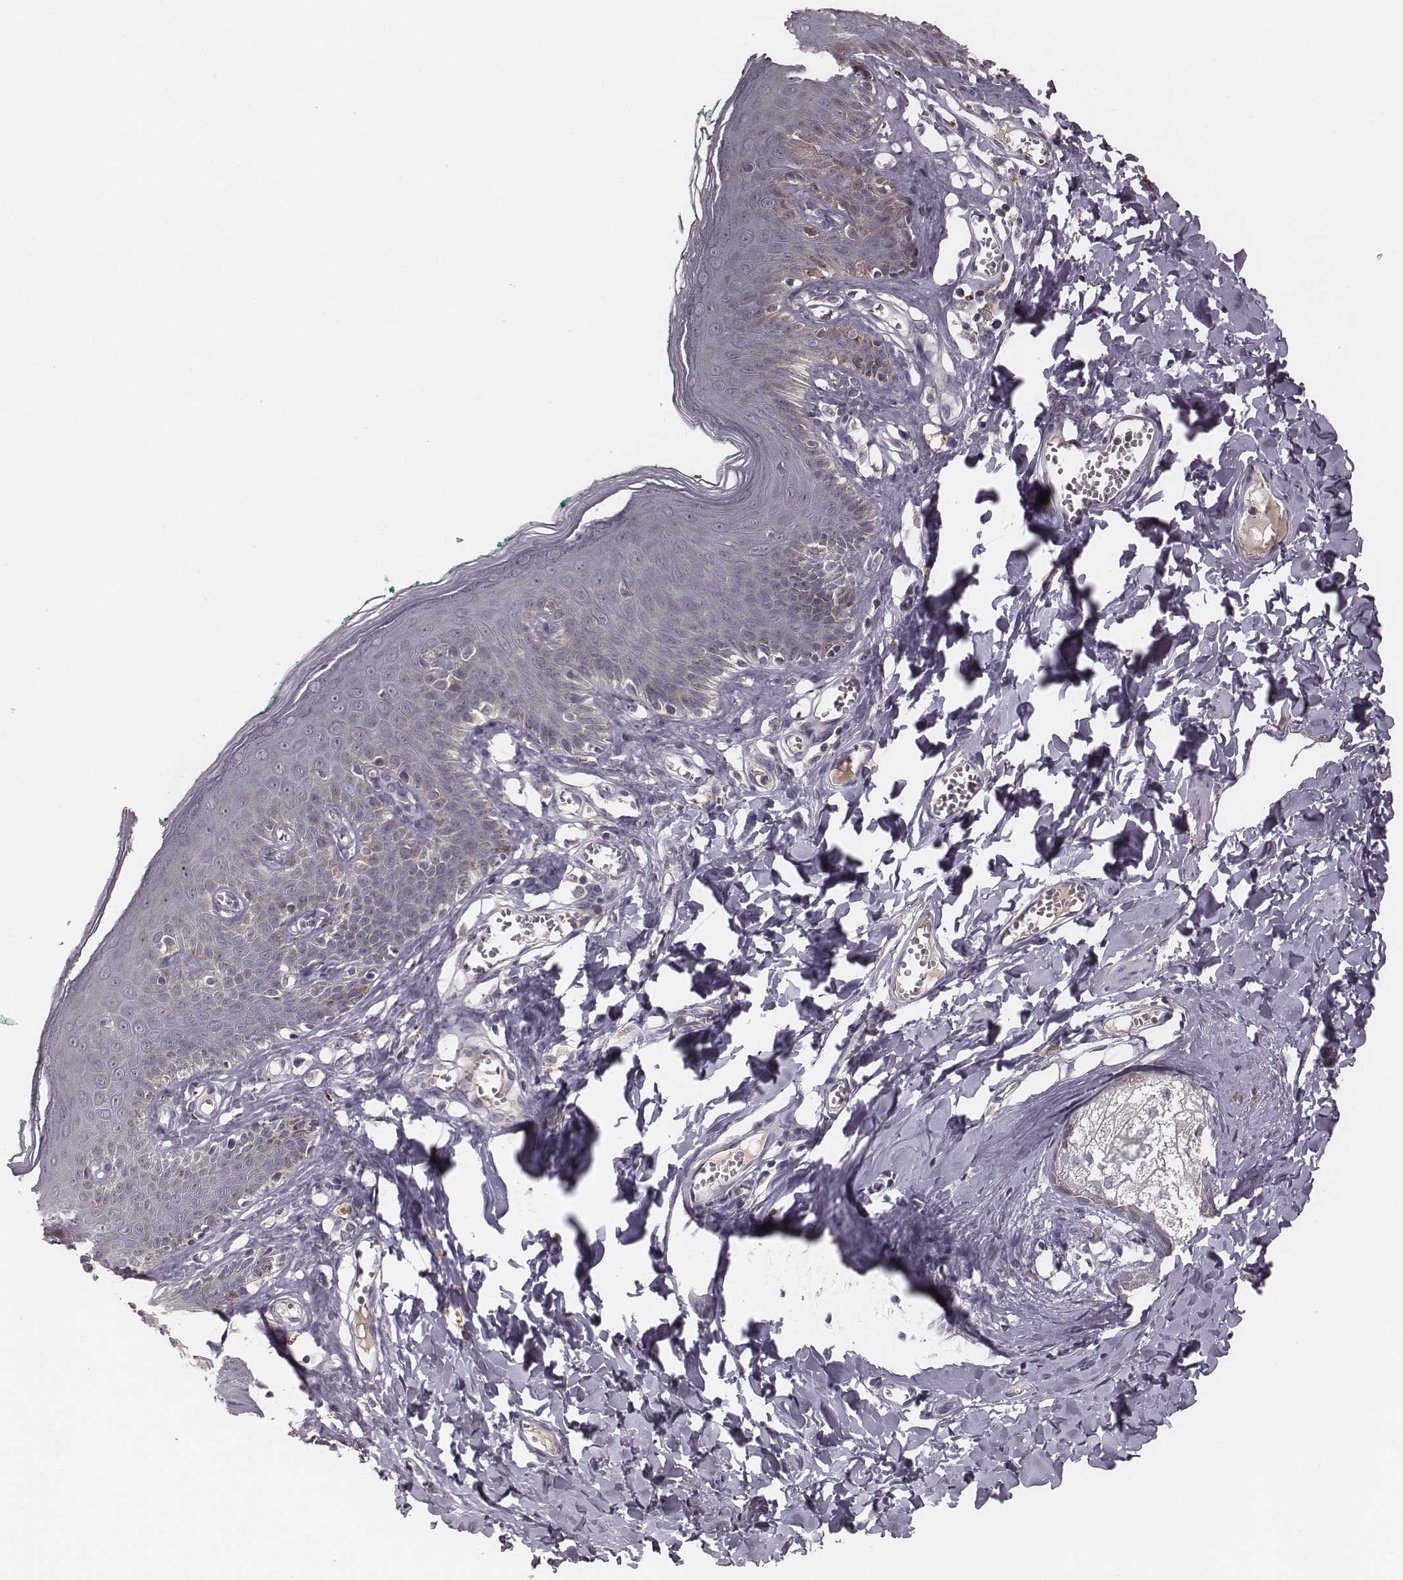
{"staining": {"intensity": "negative", "quantity": "none", "location": "none"}, "tissue": "skin", "cell_type": "Epidermal cells", "image_type": "normal", "snomed": [{"axis": "morphology", "description": "Normal tissue, NOS"}, {"axis": "topography", "description": "Vulva"}, {"axis": "topography", "description": "Peripheral nerve tissue"}], "caption": "DAB immunohistochemical staining of benign human skin displays no significant staining in epidermal cells.", "gene": "P2RX5", "patient": {"sex": "female", "age": 66}}